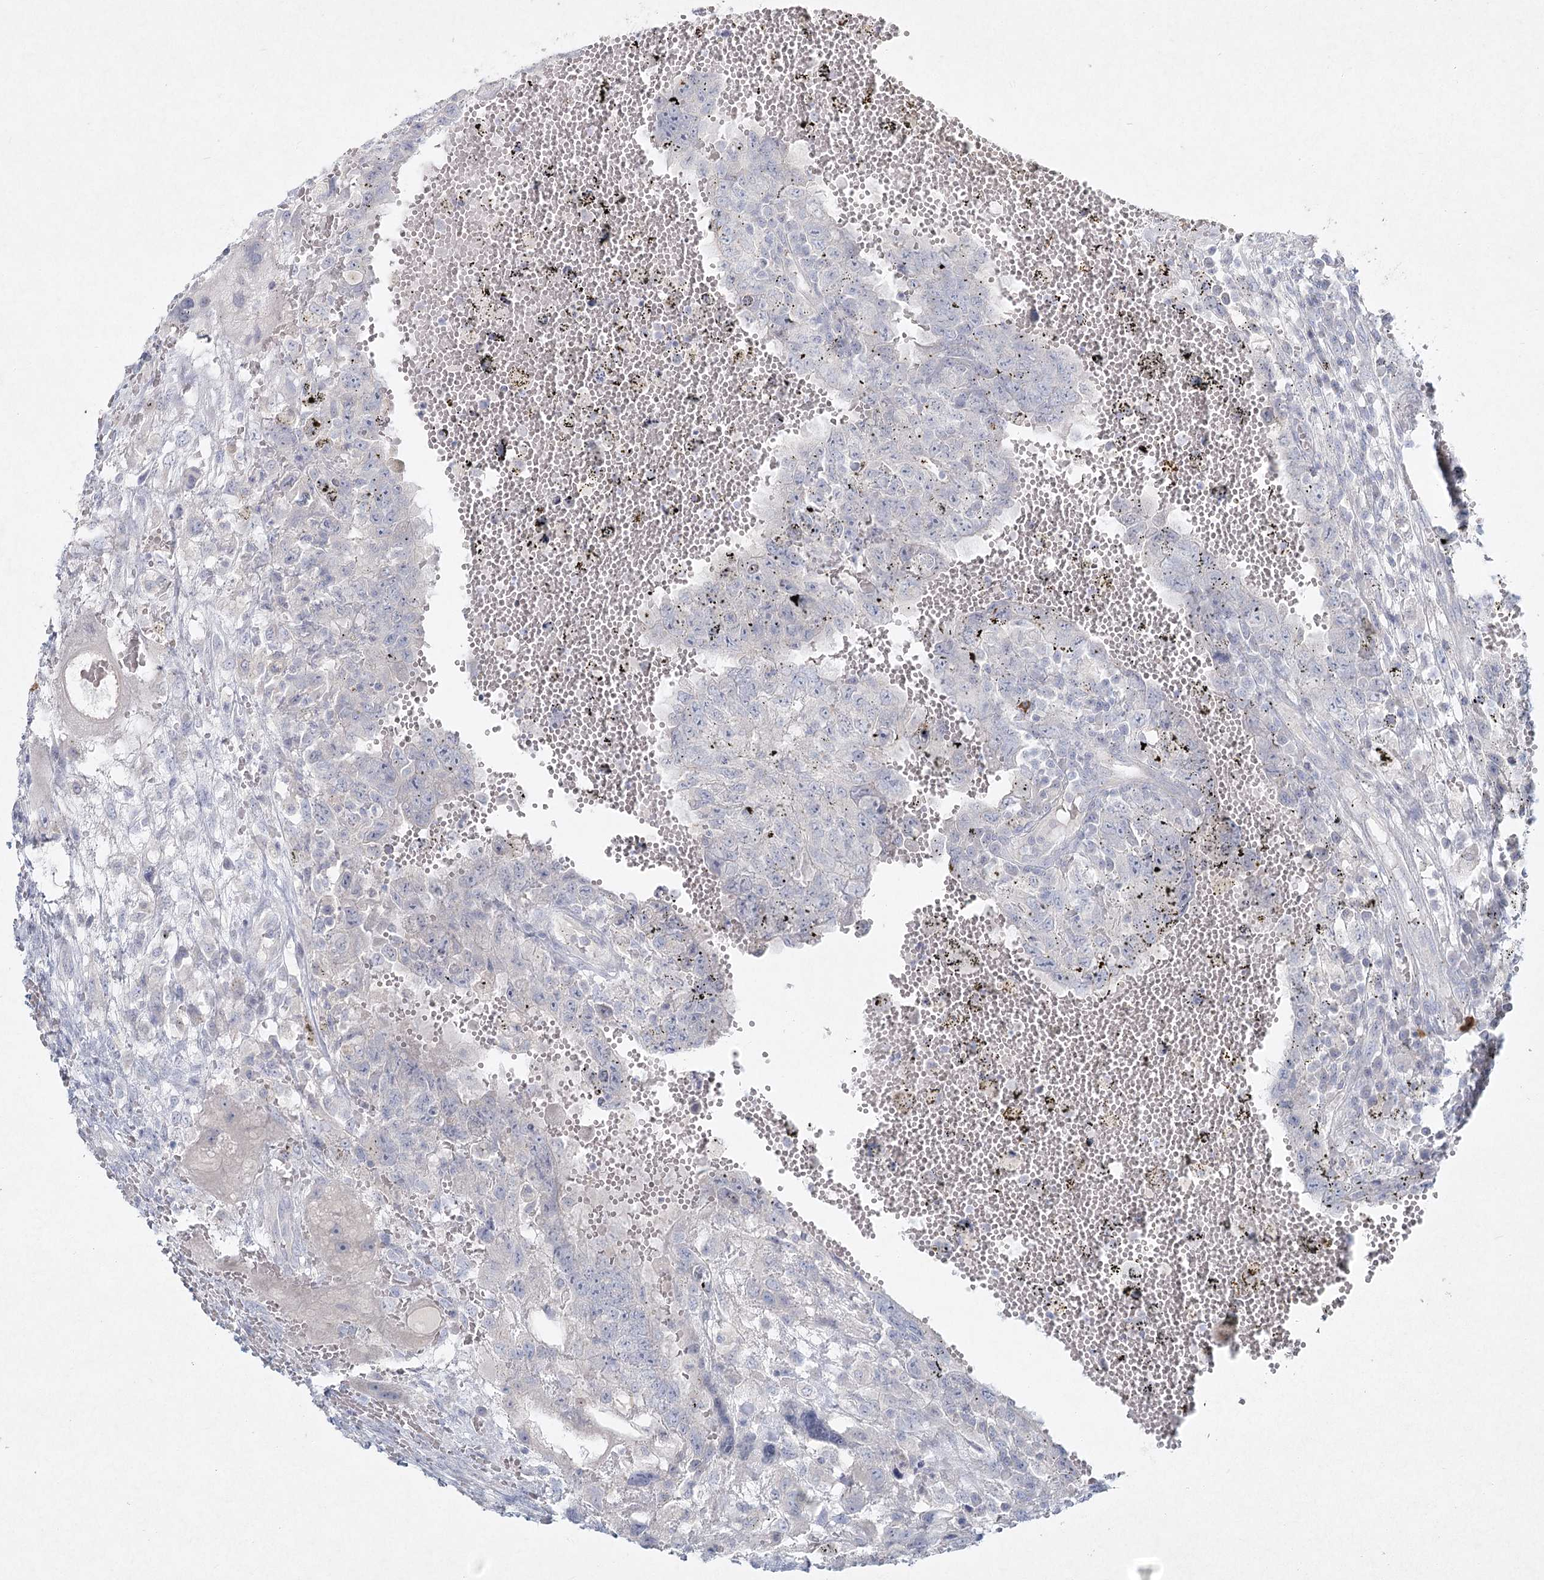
{"staining": {"intensity": "negative", "quantity": "none", "location": "none"}, "tissue": "testis cancer", "cell_type": "Tumor cells", "image_type": "cancer", "snomed": [{"axis": "morphology", "description": "Carcinoma, Embryonal, NOS"}, {"axis": "topography", "description": "Testis"}], "caption": "Human embryonal carcinoma (testis) stained for a protein using IHC exhibits no positivity in tumor cells.", "gene": "LRP2BP", "patient": {"sex": "male", "age": 26}}